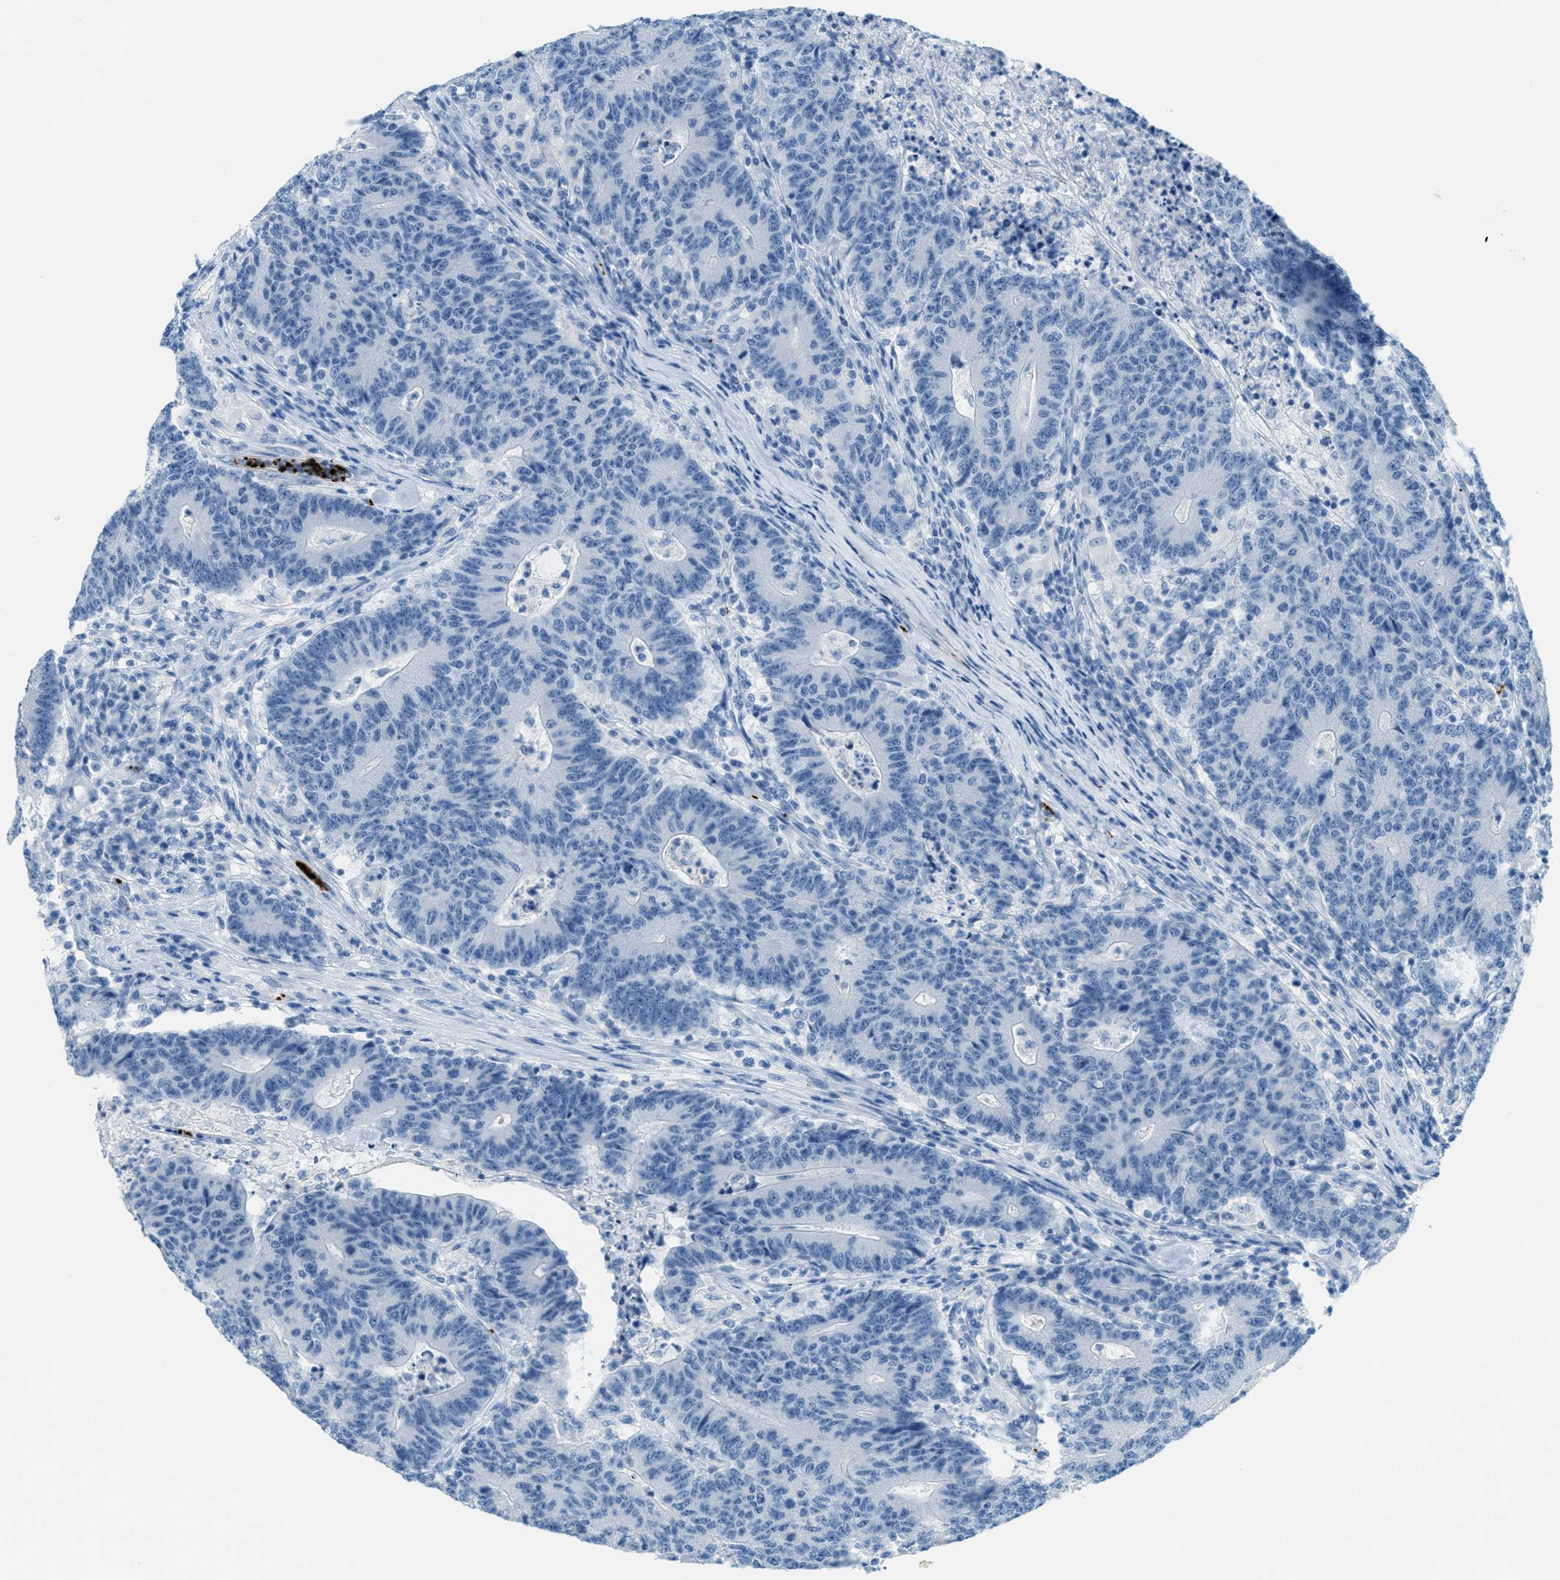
{"staining": {"intensity": "negative", "quantity": "none", "location": "none"}, "tissue": "colorectal cancer", "cell_type": "Tumor cells", "image_type": "cancer", "snomed": [{"axis": "morphology", "description": "Normal tissue, NOS"}, {"axis": "morphology", "description": "Adenocarcinoma, NOS"}, {"axis": "topography", "description": "Colon"}], "caption": "The histopathology image displays no significant staining in tumor cells of adenocarcinoma (colorectal).", "gene": "PPBP", "patient": {"sex": "female", "age": 75}}